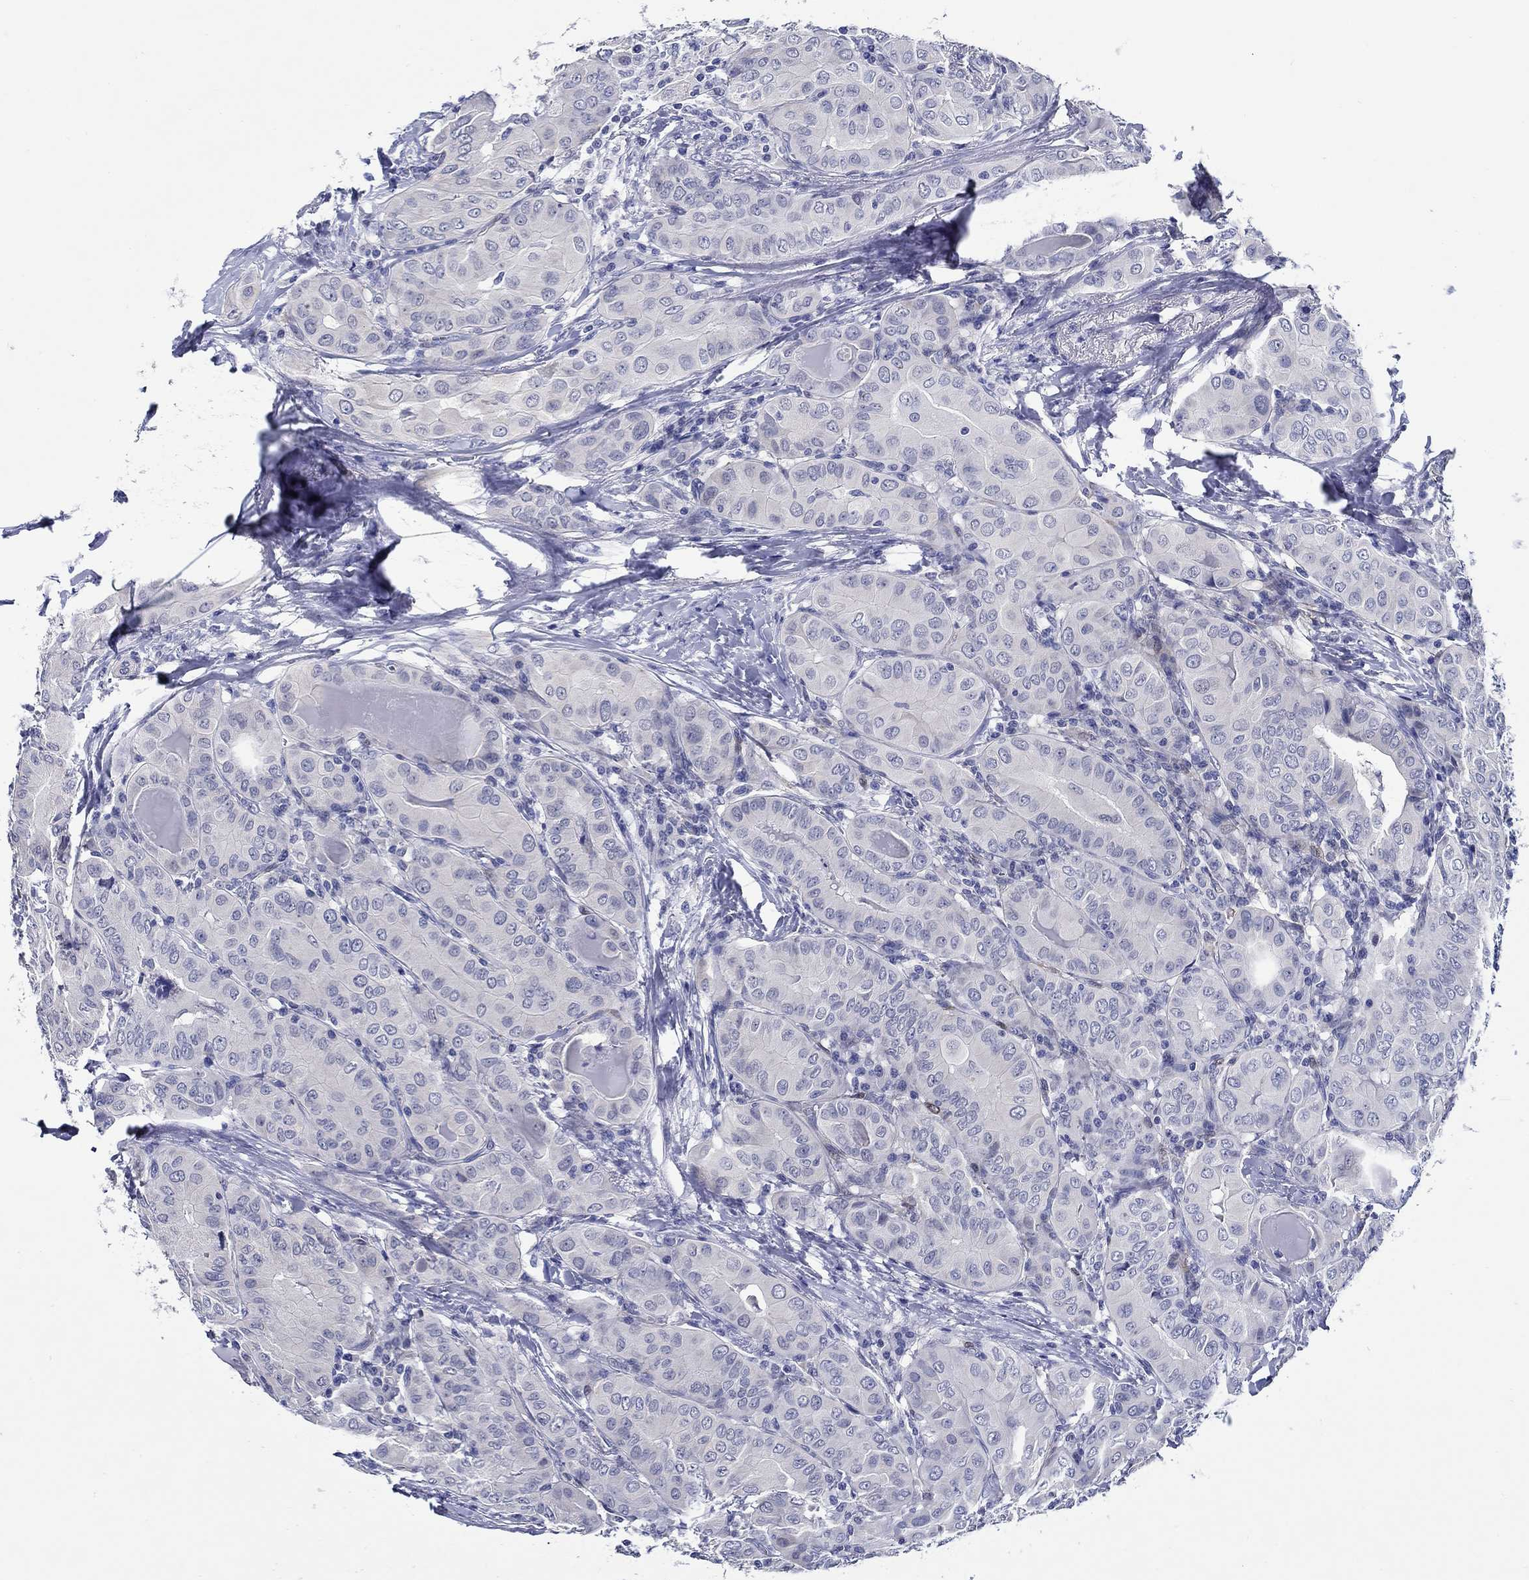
{"staining": {"intensity": "negative", "quantity": "none", "location": "none"}, "tissue": "thyroid cancer", "cell_type": "Tumor cells", "image_type": "cancer", "snomed": [{"axis": "morphology", "description": "Papillary adenocarcinoma, NOS"}, {"axis": "topography", "description": "Thyroid gland"}], "caption": "Tumor cells are negative for protein expression in human thyroid cancer.", "gene": "MC2R", "patient": {"sex": "female", "age": 37}}